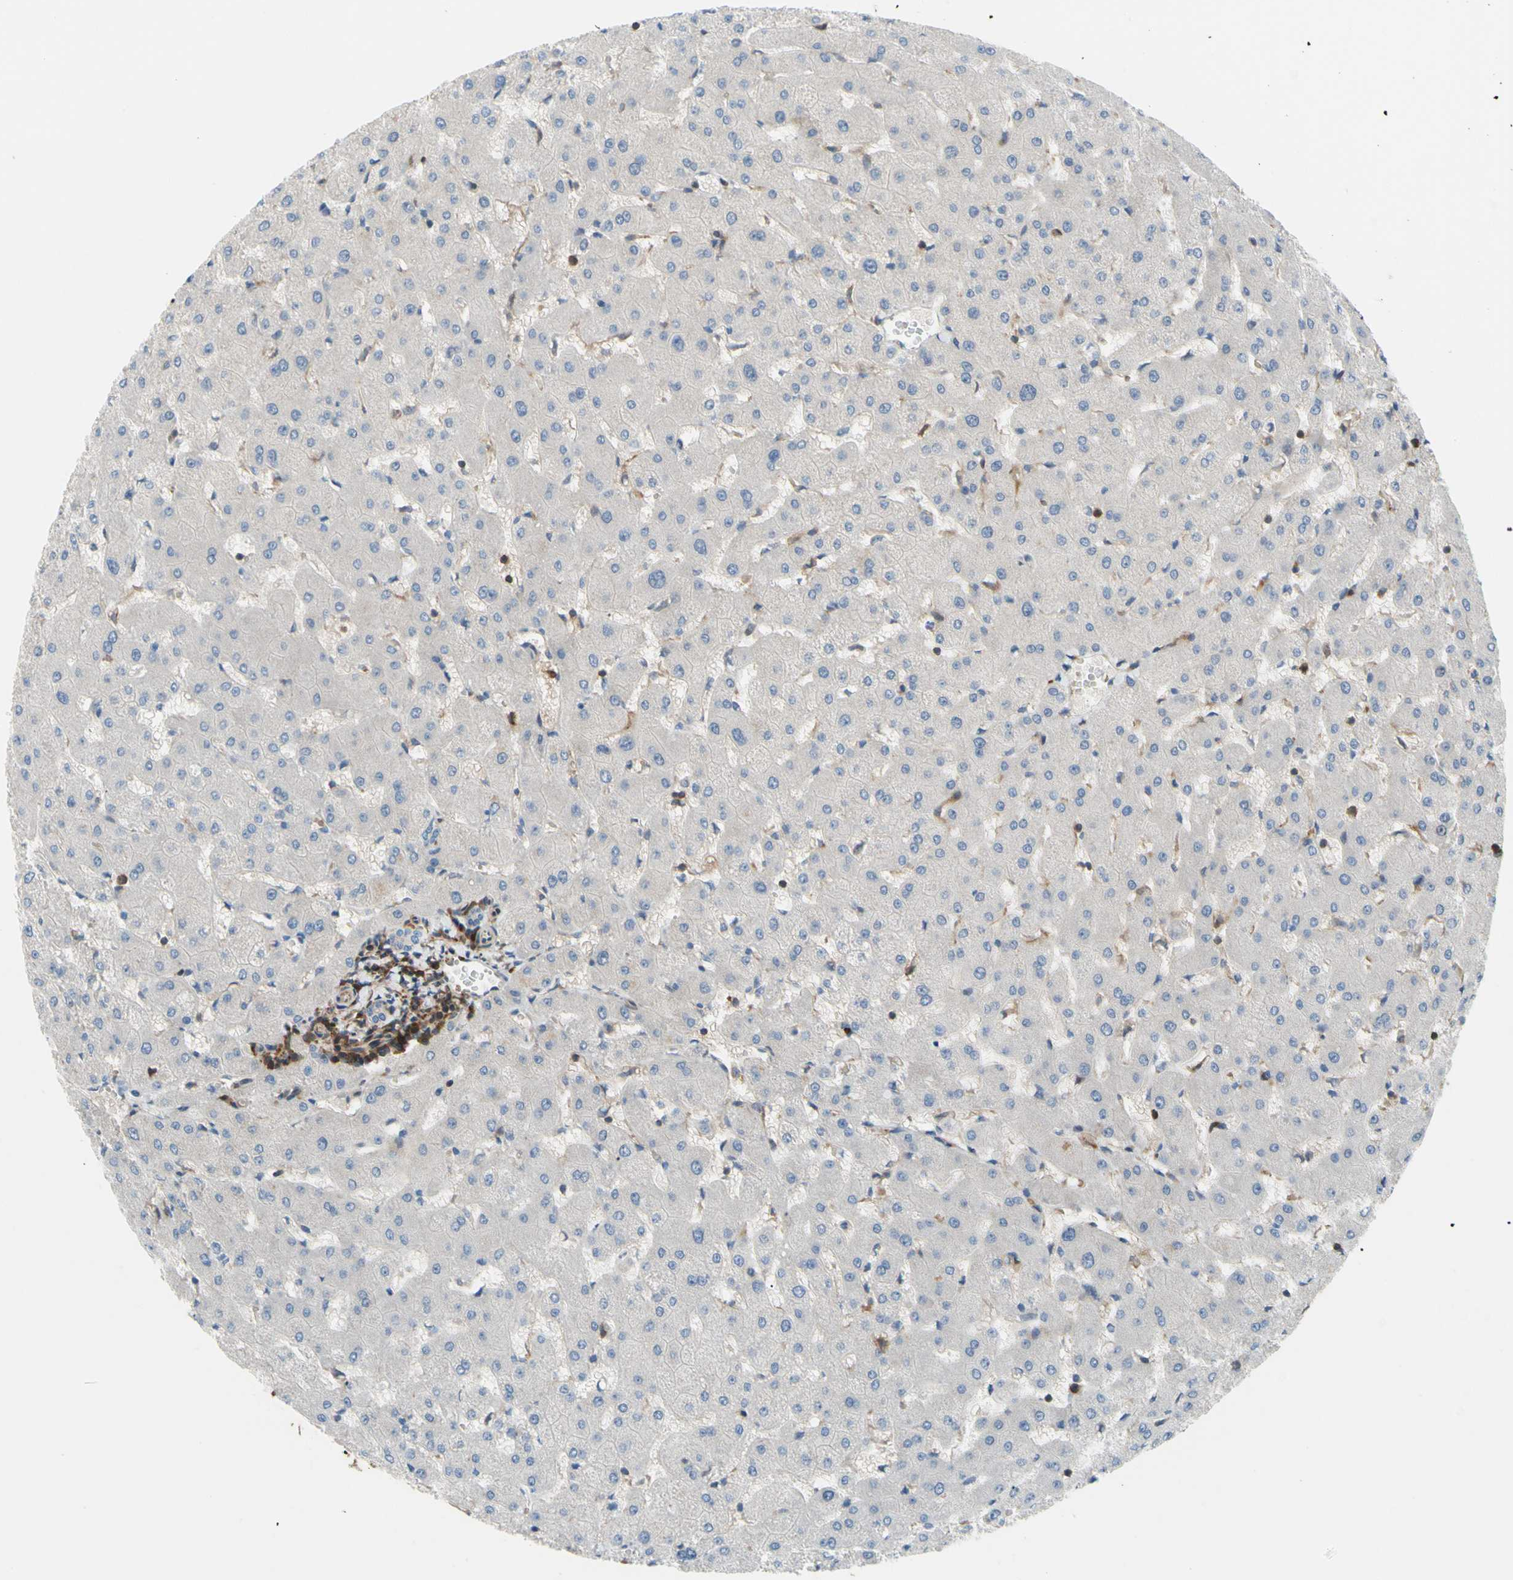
{"staining": {"intensity": "moderate", "quantity": "25%-75%", "location": "cytoplasmic/membranous"}, "tissue": "liver", "cell_type": "Cholangiocytes", "image_type": "normal", "snomed": [{"axis": "morphology", "description": "Normal tissue, NOS"}, {"axis": "topography", "description": "Liver"}], "caption": "An immunohistochemistry (IHC) photomicrograph of unremarkable tissue is shown. Protein staining in brown labels moderate cytoplasmic/membranous positivity in liver within cholangiocytes. The staining was performed using DAB (3,3'-diaminobenzidine), with brown indicating positive protein expression. Nuclei are stained blue with hematoxylin.", "gene": "PAK2", "patient": {"sex": "female", "age": 63}}